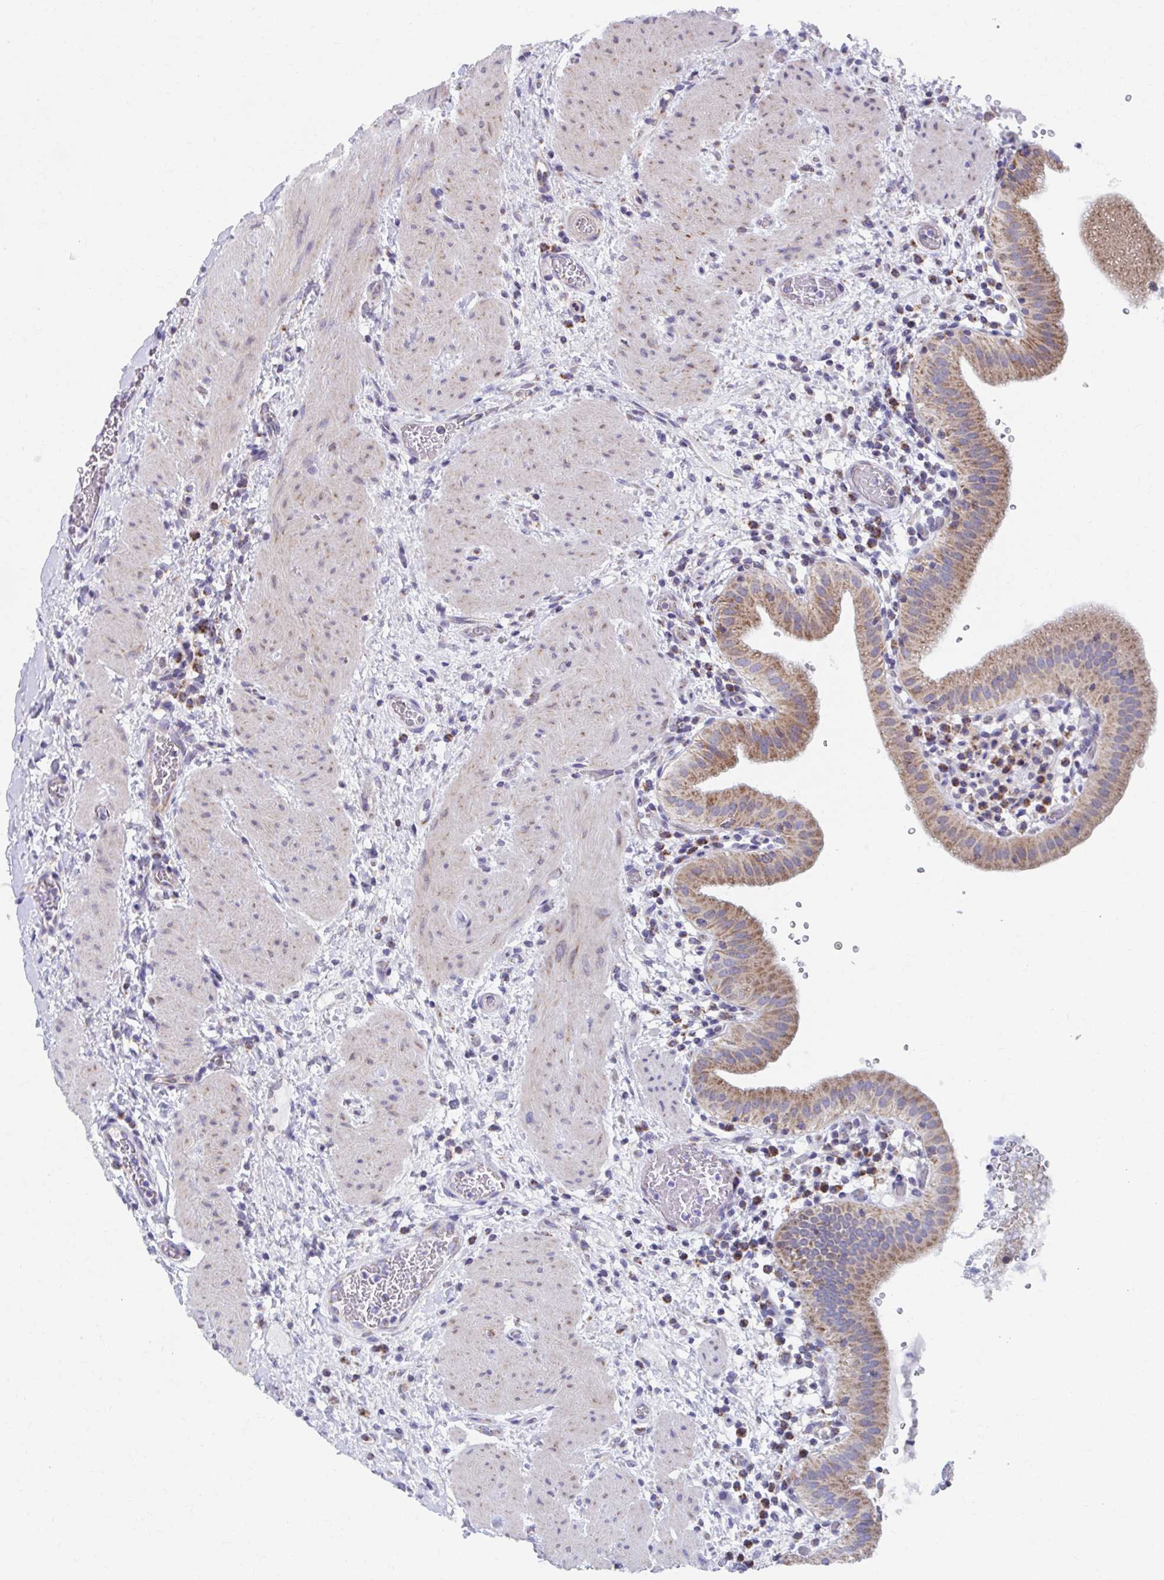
{"staining": {"intensity": "moderate", "quantity": ">75%", "location": "cytoplasmic/membranous"}, "tissue": "gallbladder", "cell_type": "Glandular cells", "image_type": "normal", "snomed": [{"axis": "morphology", "description": "Normal tissue, NOS"}, {"axis": "topography", "description": "Gallbladder"}], "caption": "Unremarkable gallbladder displays moderate cytoplasmic/membranous positivity in about >75% of glandular cells.", "gene": "RCC1L", "patient": {"sex": "male", "age": 26}}